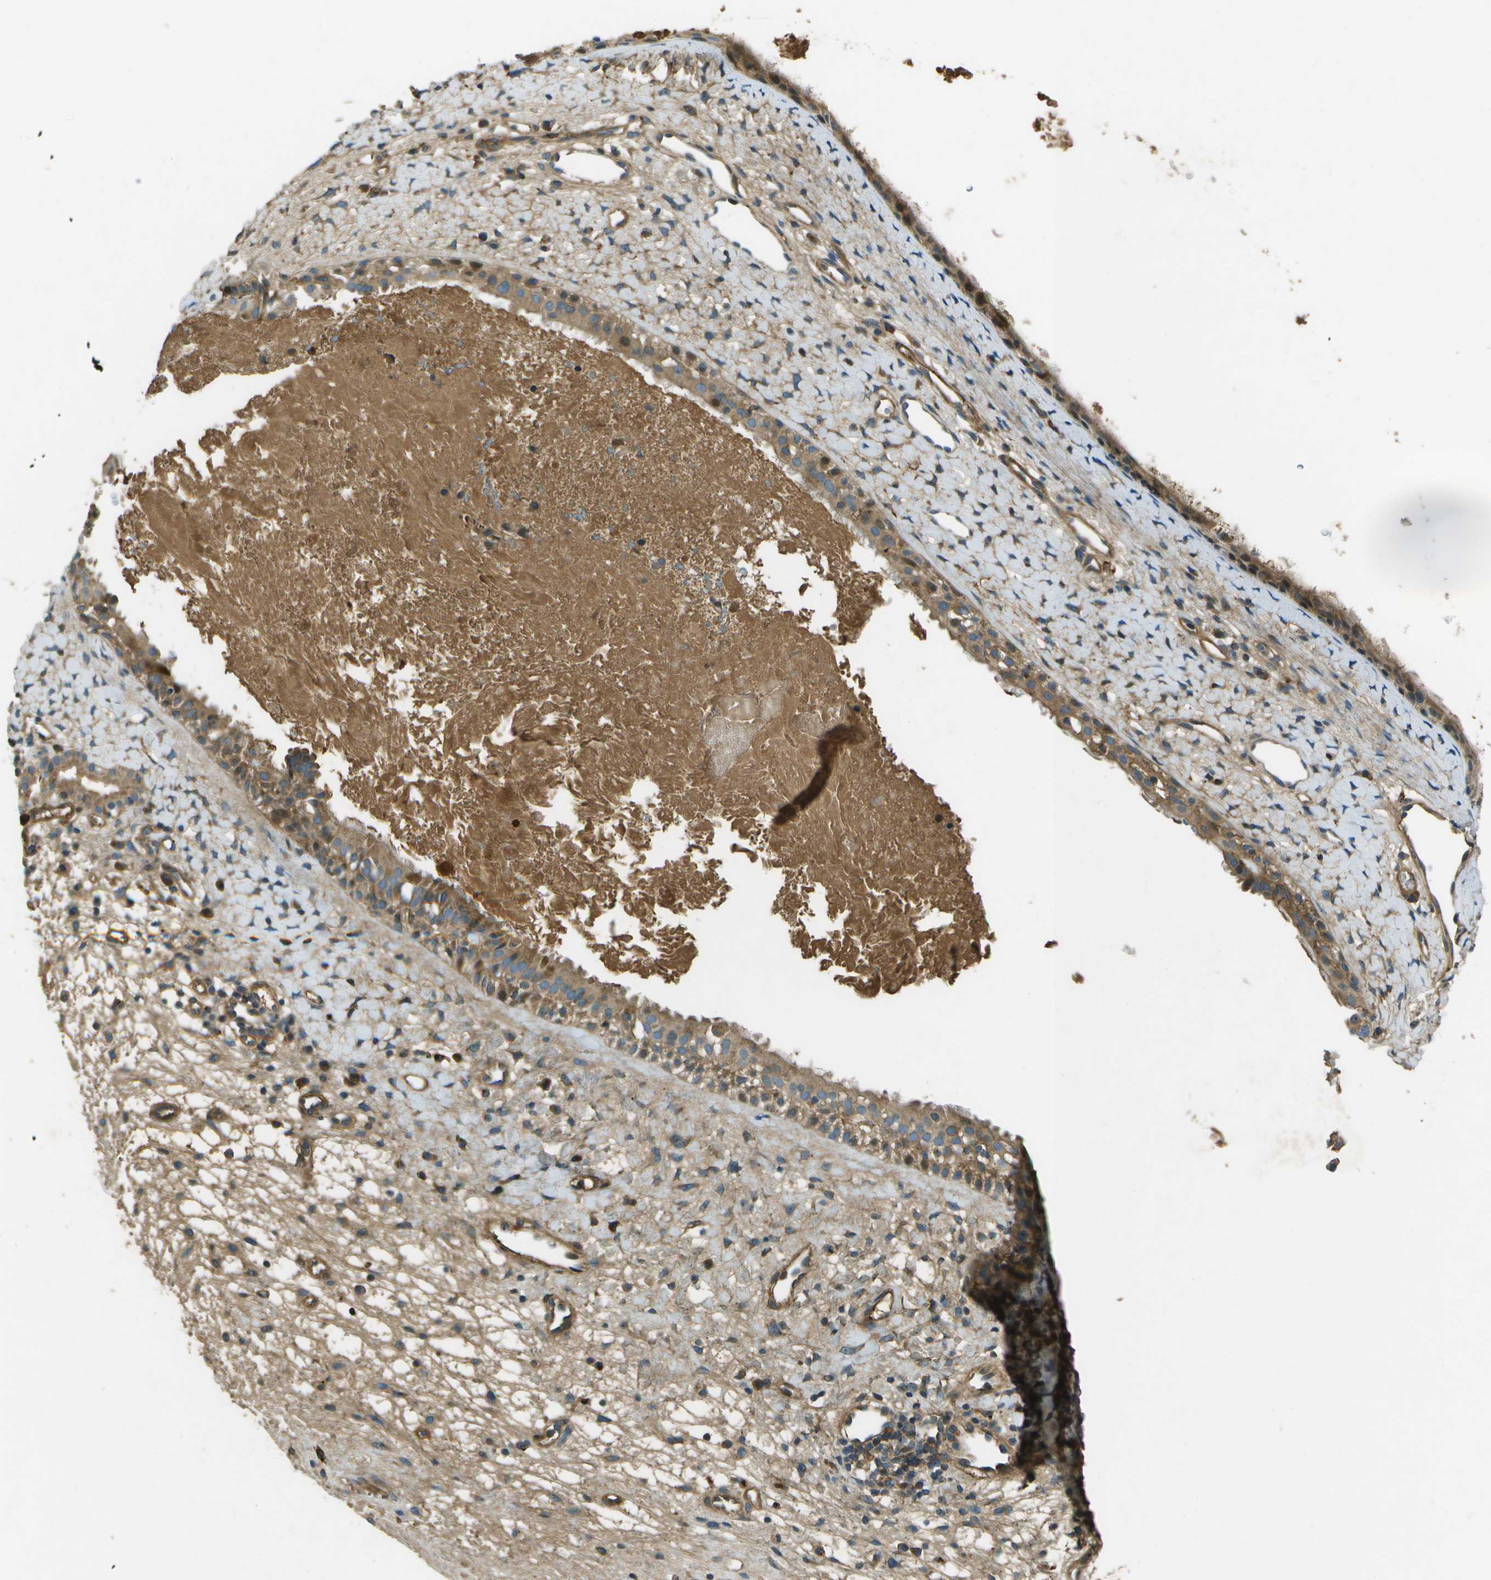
{"staining": {"intensity": "moderate", "quantity": ">75%", "location": "cytoplasmic/membranous"}, "tissue": "nasopharynx", "cell_type": "Respiratory epithelial cells", "image_type": "normal", "snomed": [{"axis": "morphology", "description": "Normal tissue, NOS"}, {"axis": "topography", "description": "Nasopharynx"}], "caption": "DAB (3,3'-diaminobenzidine) immunohistochemical staining of benign nasopharynx displays moderate cytoplasmic/membranous protein positivity in approximately >75% of respiratory epithelial cells.", "gene": "PXYLP1", "patient": {"sex": "male", "age": 22}}